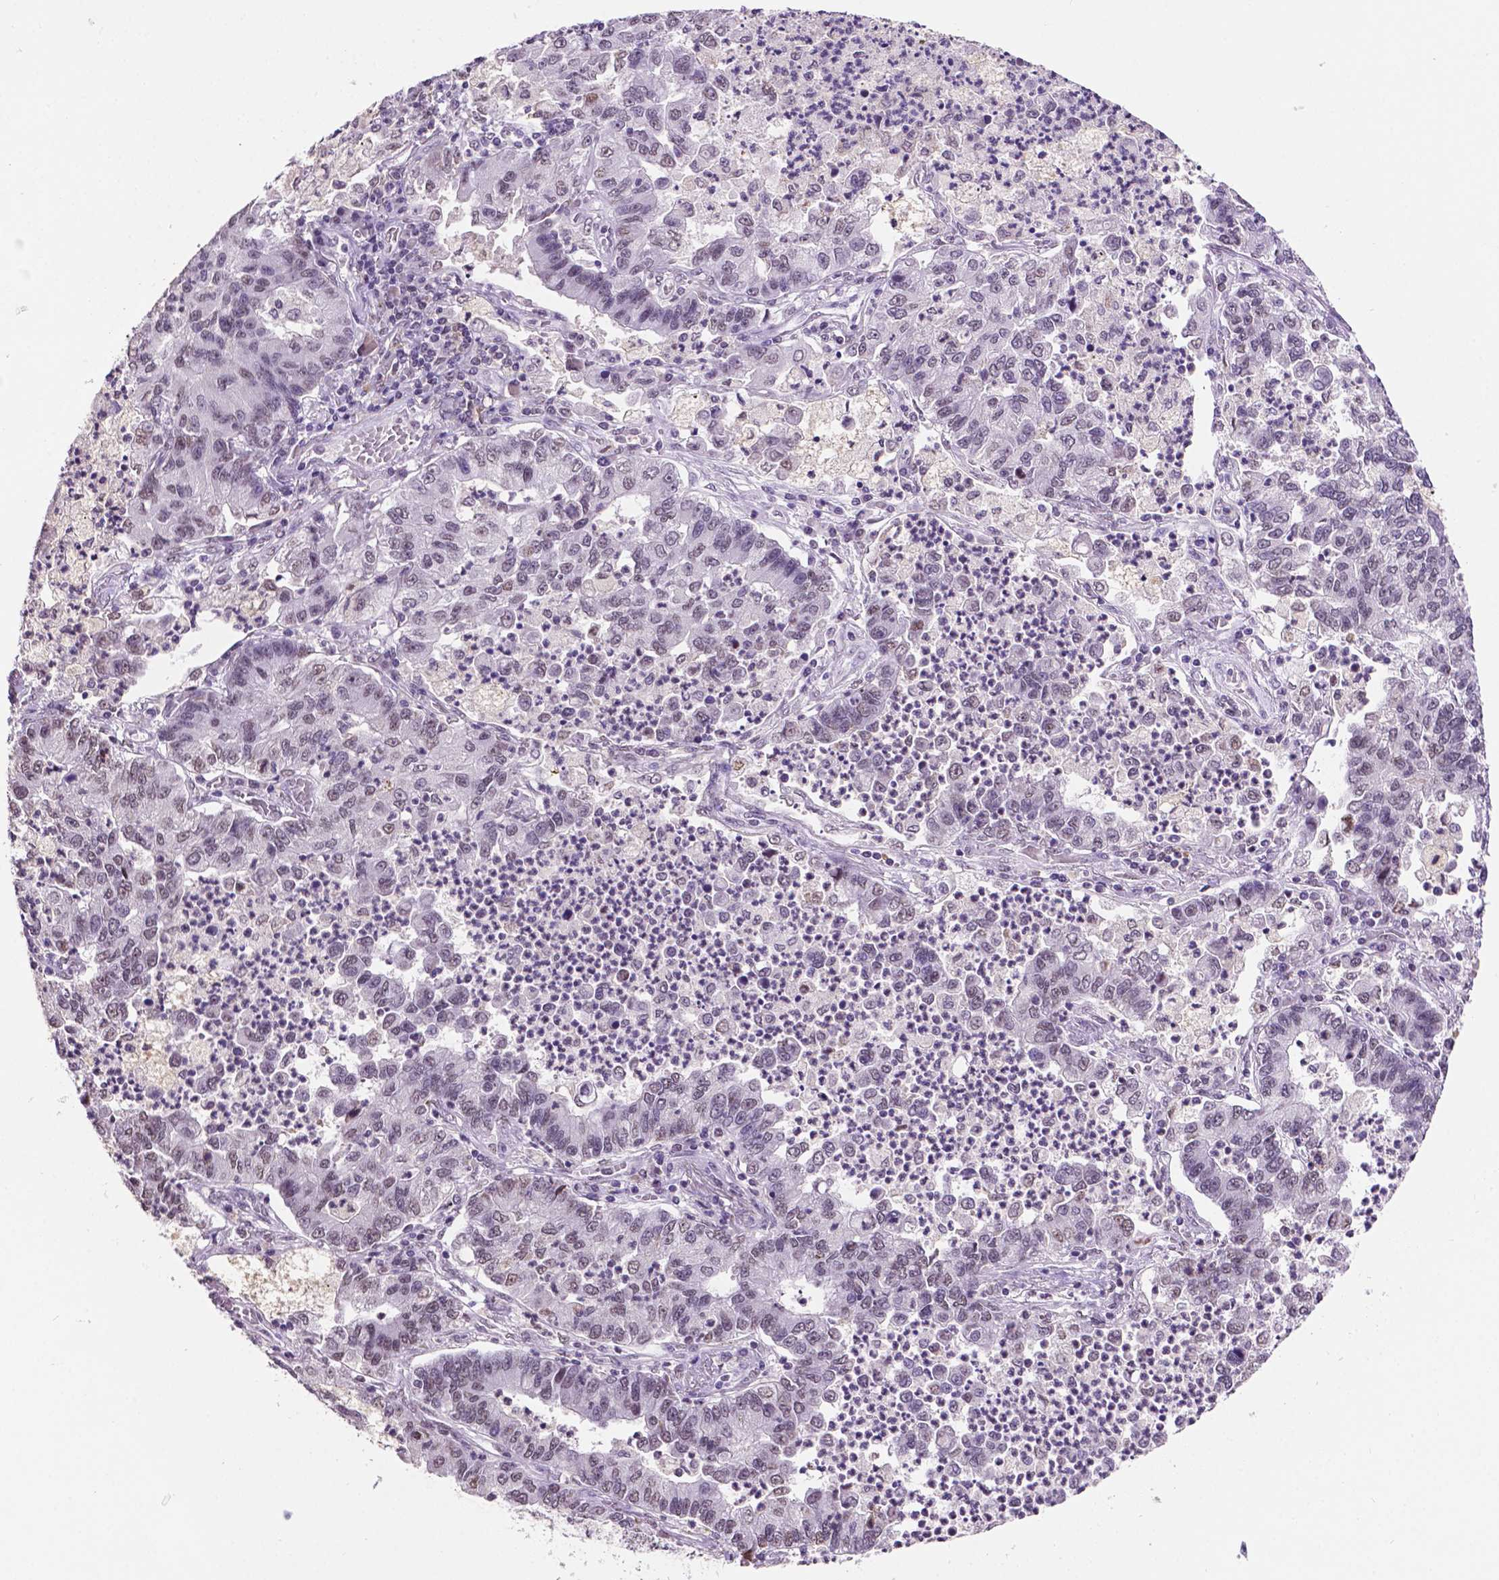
{"staining": {"intensity": "weak", "quantity": "25%-75%", "location": "nuclear"}, "tissue": "lung cancer", "cell_type": "Tumor cells", "image_type": "cancer", "snomed": [{"axis": "morphology", "description": "Adenocarcinoma, NOS"}, {"axis": "topography", "description": "Lung"}], "caption": "This image demonstrates IHC staining of human lung cancer, with low weak nuclear expression in approximately 25%-75% of tumor cells.", "gene": "PTPN6", "patient": {"sex": "female", "age": 57}}